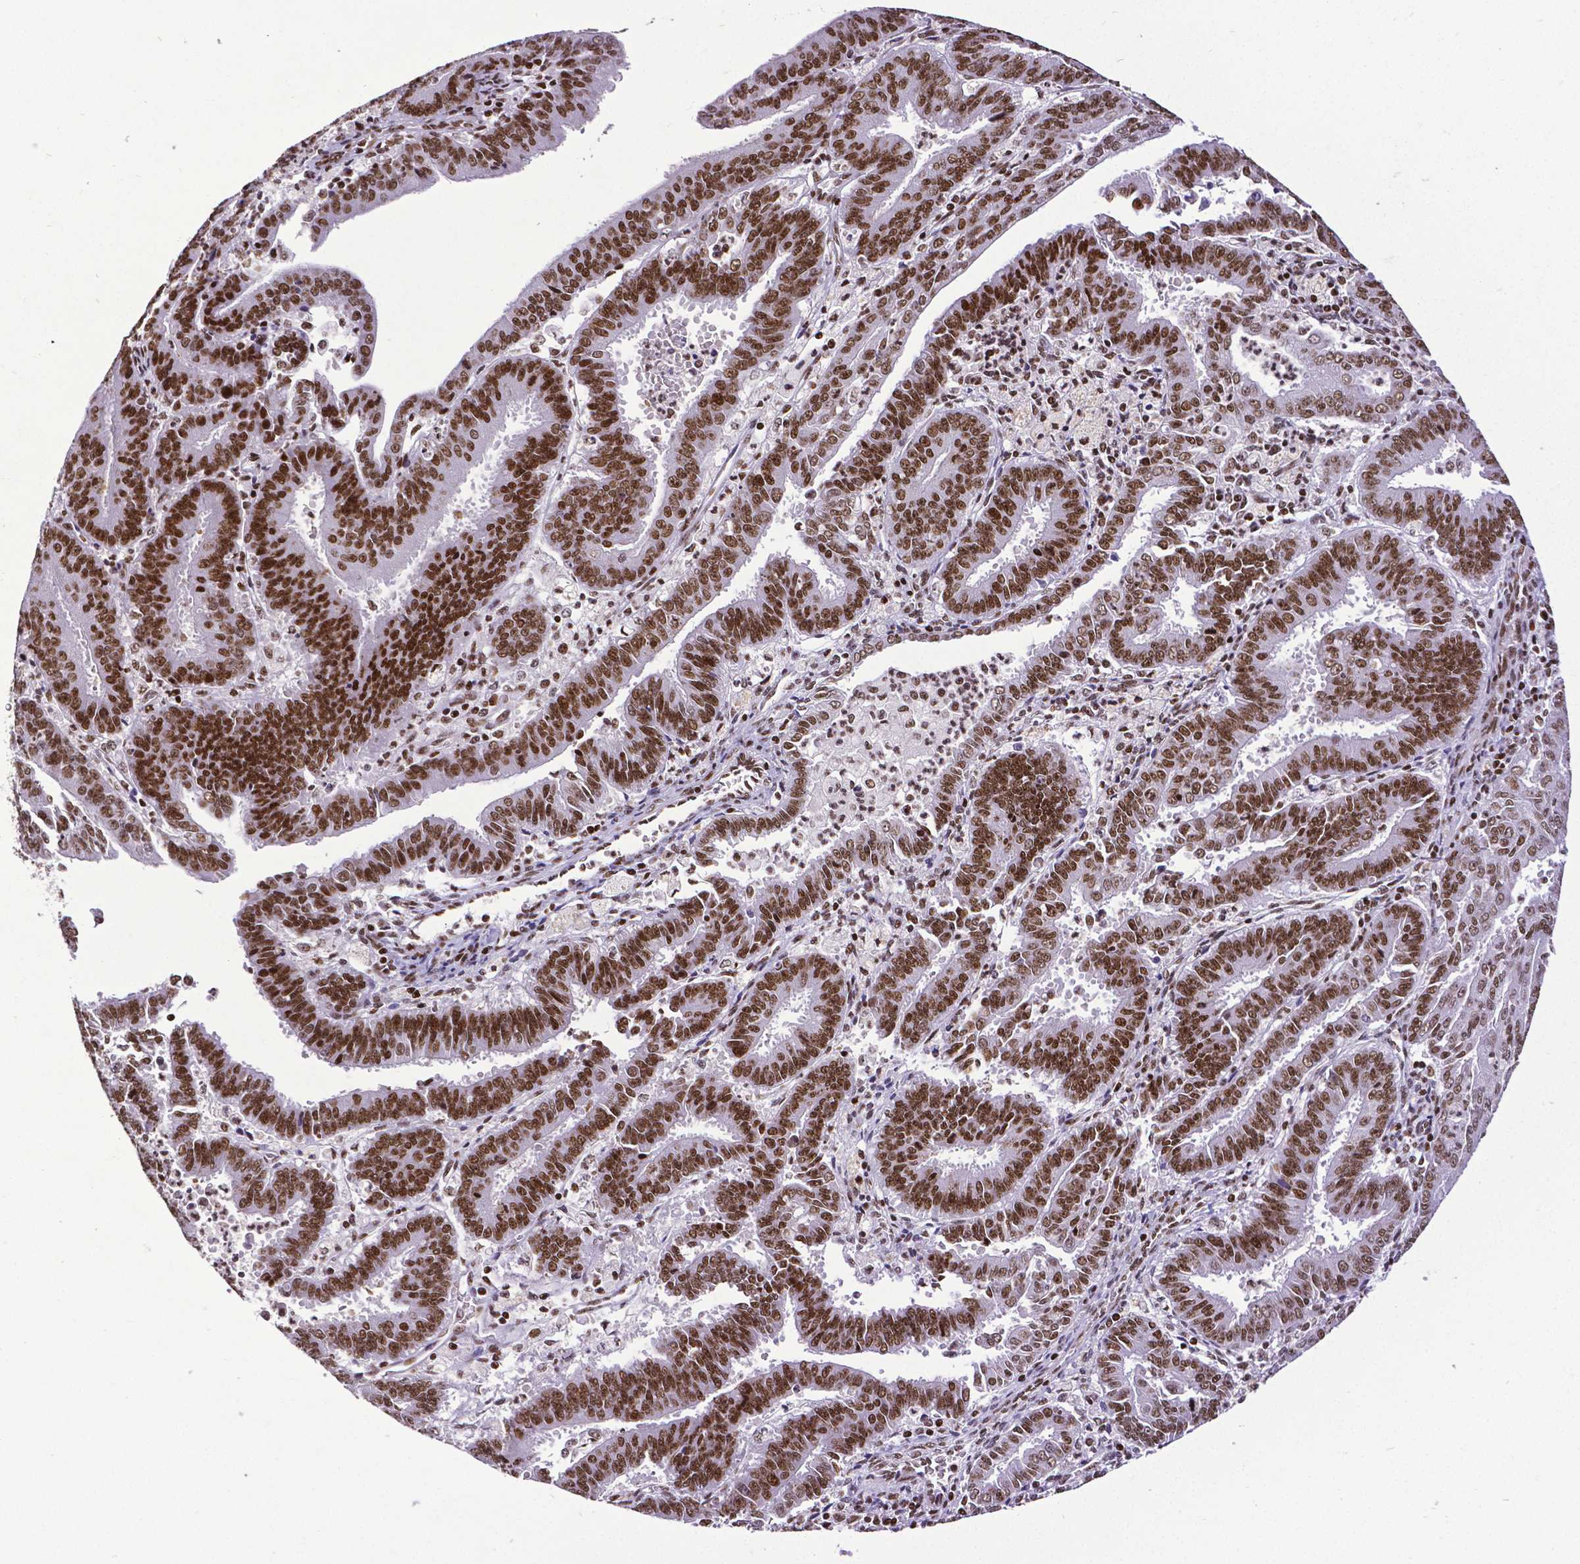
{"staining": {"intensity": "strong", "quantity": ">75%", "location": "nuclear"}, "tissue": "endometrial cancer", "cell_type": "Tumor cells", "image_type": "cancer", "snomed": [{"axis": "morphology", "description": "Adenocarcinoma, NOS"}, {"axis": "topography", "description": "Endometrium"}], "caption": "The photomicrograph displays a brown stain indicating the presence of a protein in the nuclear of tumor cells in adenocarcinoma (endometrial). Immunohistochemistry stains the protein in brown and the nuclei are stained blue.", "gene": "CTCF", "patient": {"sex": "female", "age": 73}}